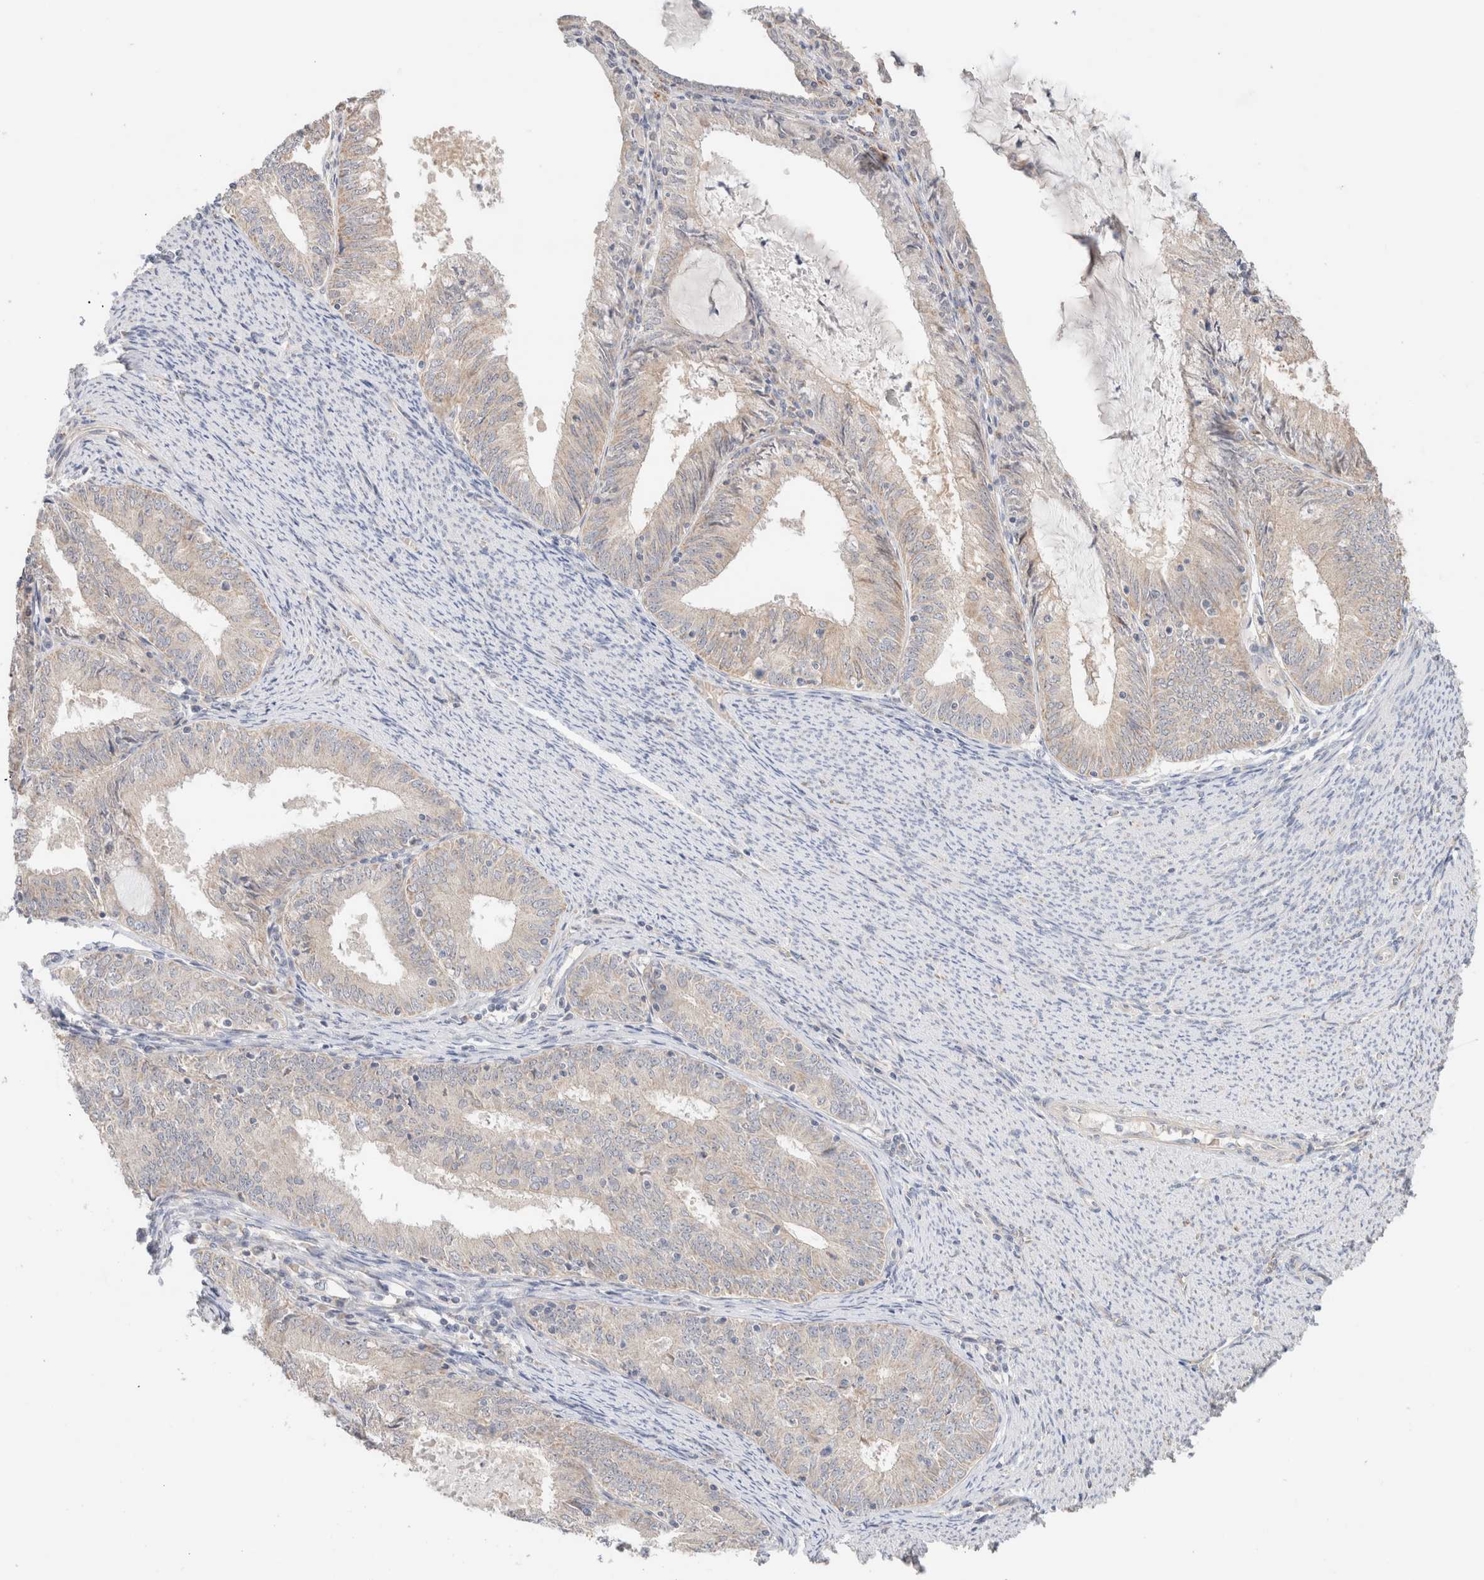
{"staining": {"intensity": "negative", "quantity": "none", "location": "none"}, "tissue": "endometrial cancer", "cell_type": "Tumor cells", "image_type": "cancer", "snomed": [{"axis": "morphology", "description": "Adenocarcinoma, NOS"}, {"axis": "topography", "description": "Endometrium"}], "caption": "A micrograph of endometrial adenocarcinoma stained for a protein shows no brown staining in tumor cells.", "gene": "CA13", "patient": {"sex": "female", "age": 57}}